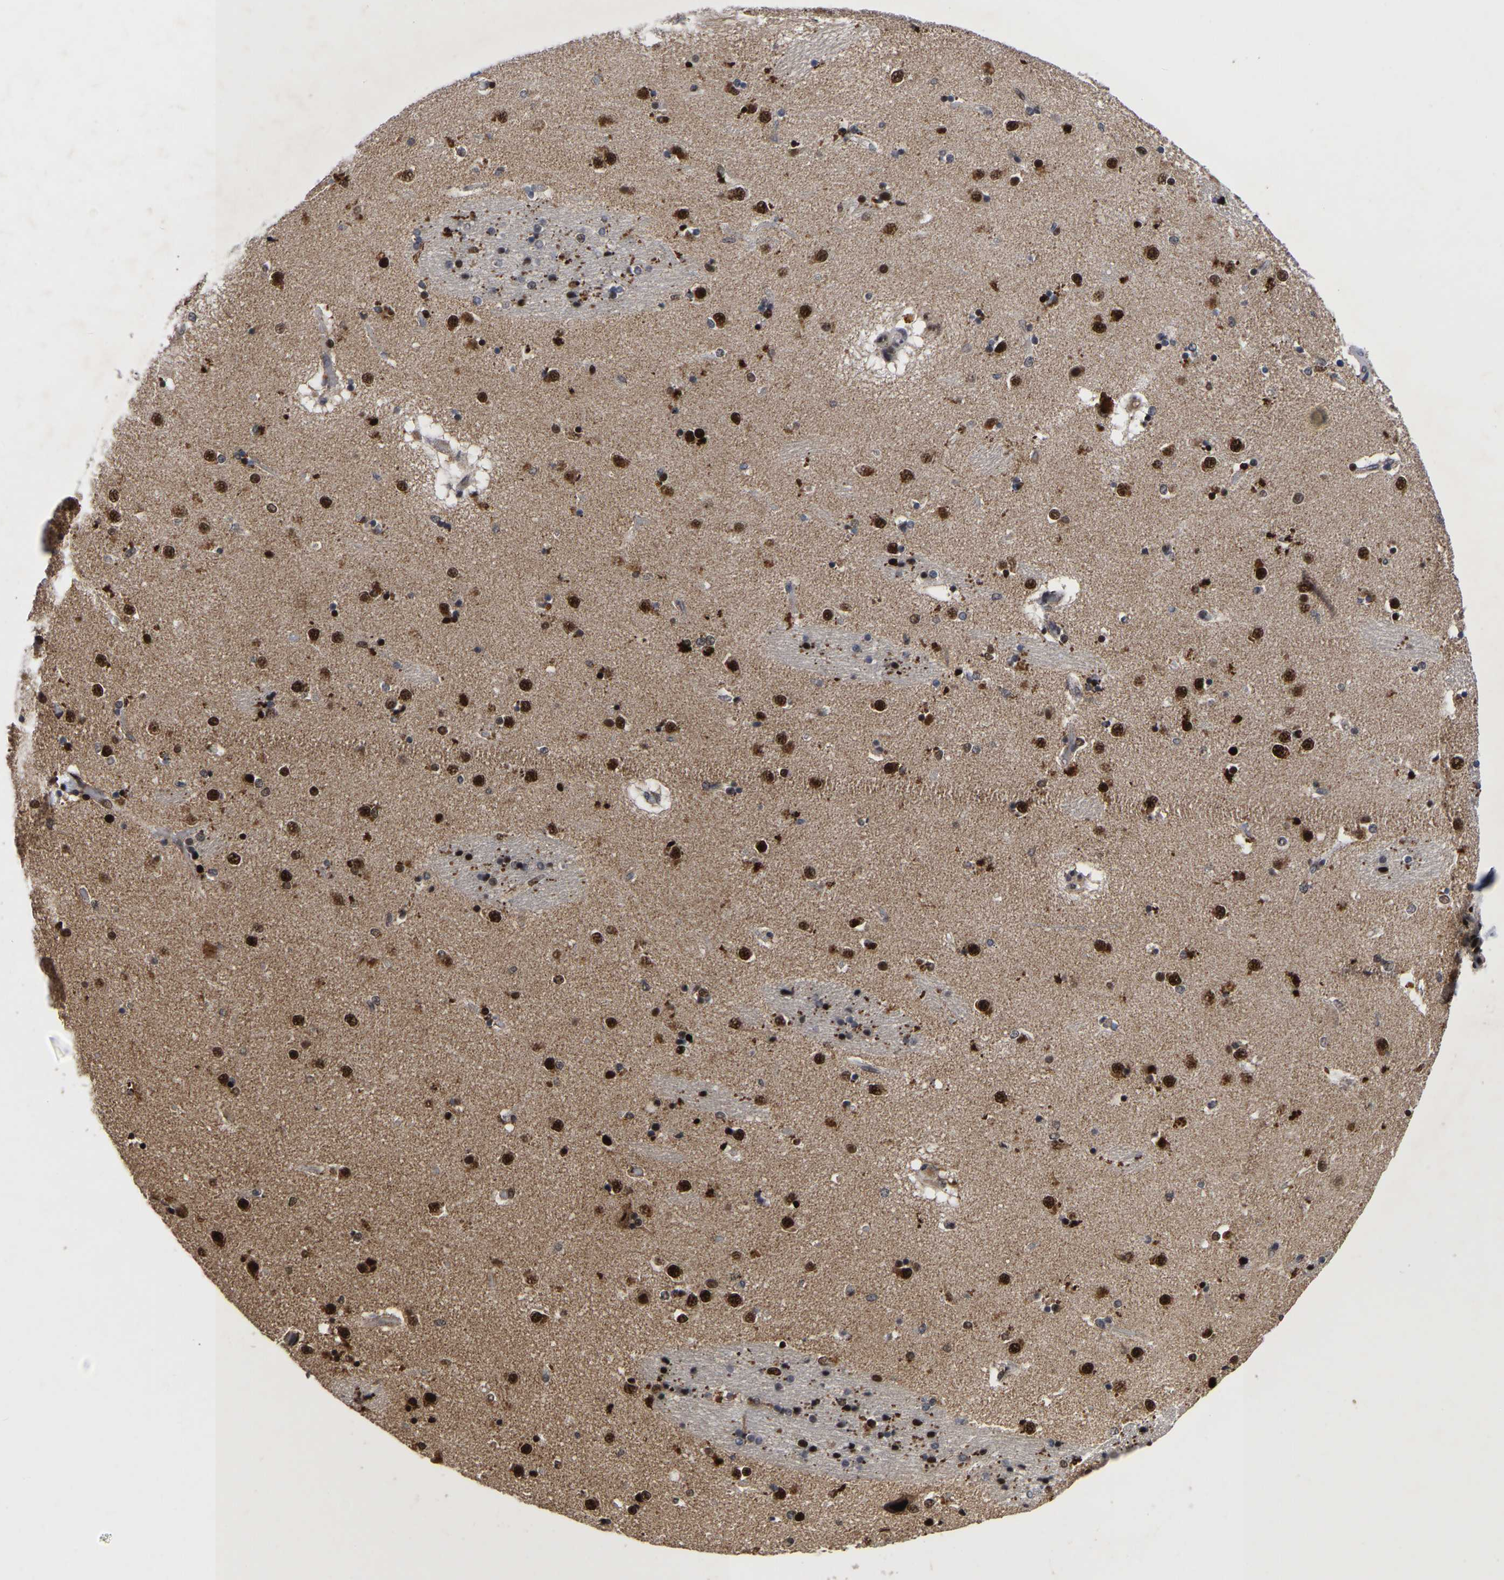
{"staining": {"intensity": "strong", "quantity": "25%-75%", "location": "nuclear"}, "tissue": "caudate", "cell_type": "Glial cells", "image_type": "normal", "snomed": [{"axis": "morphology", "description": "Normal tissue, NOS"}, {"axis": "topography", "description": "Lateral ventricle wall"}], "caption": "Immunohistochemical staining of benign caudate shows 25%-75% levels of strong nuclear protein staining in about 25%-75% of glial cells. Using DAB (3,3'-diaminobenzidine) (brown) and hematoxylin (blue) stains, captured at high magnification using brightfield microscopy.", "gene": "JUNB", "patient": {"sex": "male", "age": 70}}